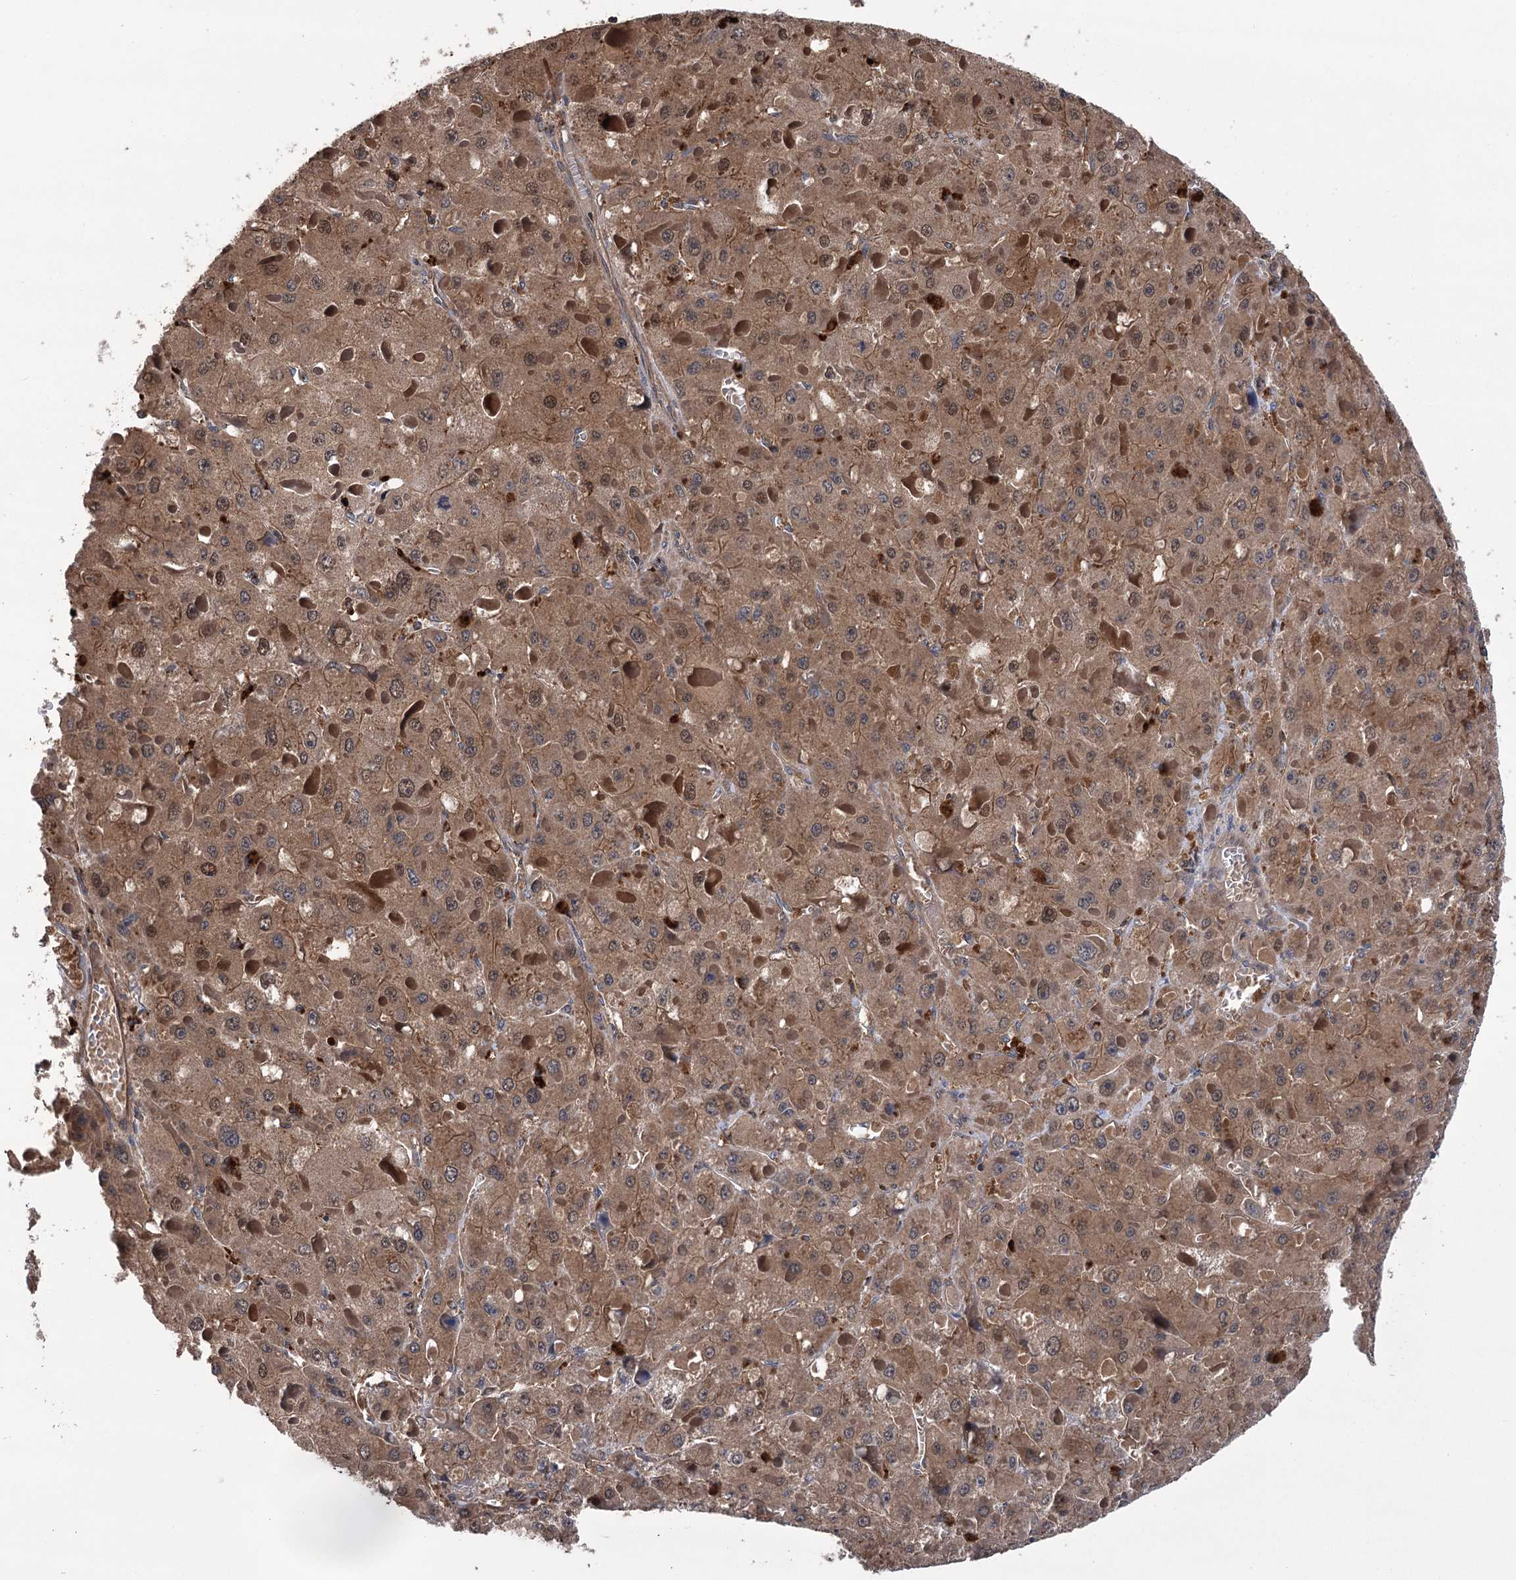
{"staining": {"intensity": "moderate", "quantity": ">75%", "location": "cytoplasmic/membranous"}, "tissue": "liver cancer", "cell_type": "Tumor cells", "image_type": "cancer", "snomed": [{"axis": "morphology", "description": "Carcinoma, Hepatocellular, NOS"}, {"axis": "topography", "description": "Liver"}], "caption": "Tumor cells reveal medium levels of moderate cytoplasmic/membranous positivity in about >75% of cells in liver cancer. (DAB = brown stain, brightfield microscopy at high magnification).", "gene": "DPP3", "patient": {"sex": "female", "age": 73}}